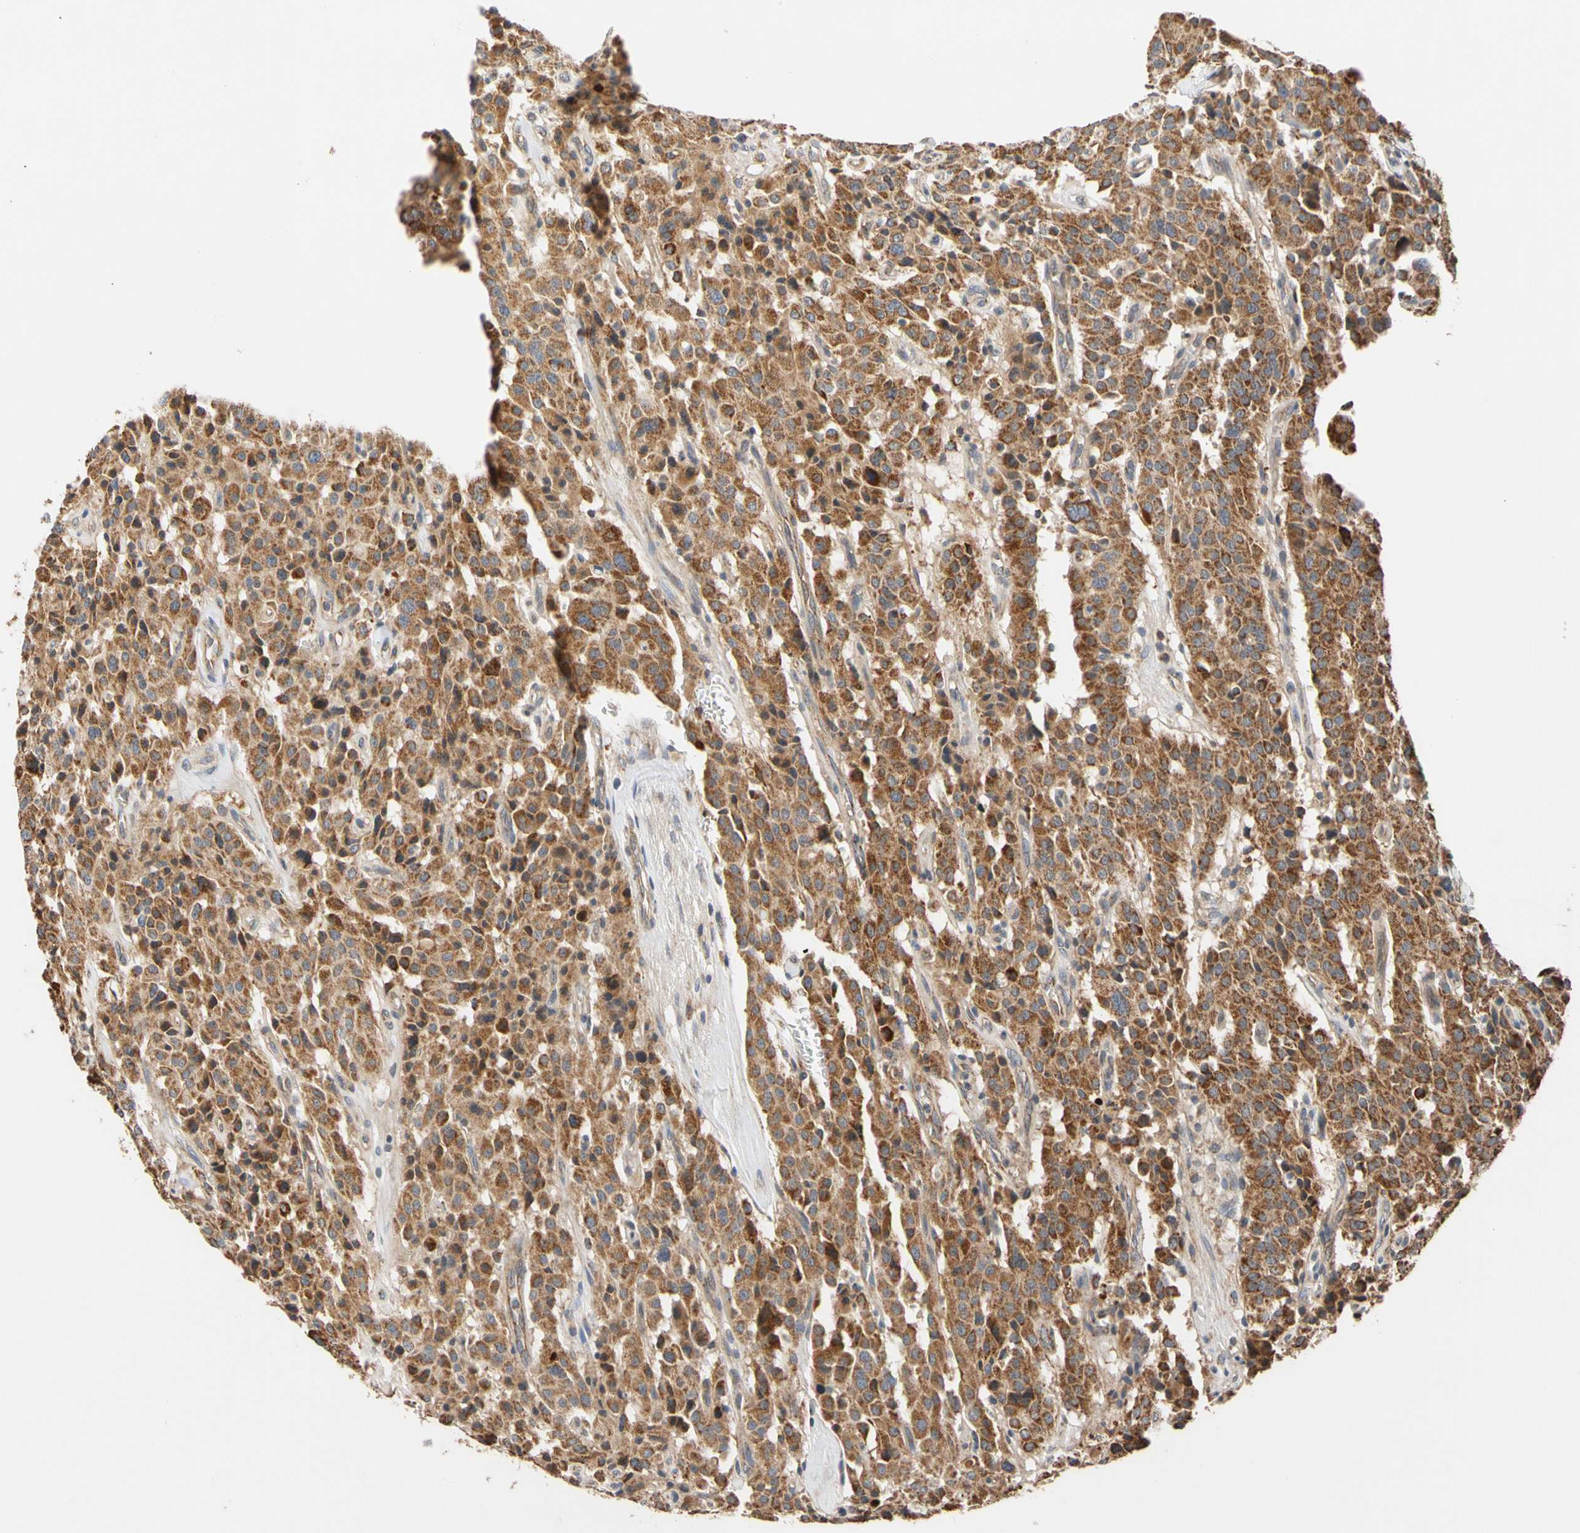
{"staining": {"intensity": "moderate", "quantity": ">75%", "location": "cytoplasmic/membranous"}, "tissue": "carcinoid", "cell_type": "Tumor cells", "image_type": "cancer", "snomed": [{"axis": "morphology", "description": "Carcinoid, malignant, NOS"}, {"axis": "topography", "description": "Lung"}], "caption": "Immunohistochemistry (IHC) image of neoplastic tissue: carcinoid stained using immunohistochemistry demonstrates medium levels of moderate protein expression localized specifically in the cytoplasmic/membranous of tumor cells, appearing as a cytoplasmic/membranous brown color.", "gene": "GPD2", "patient": {"sex": "male", "age": 30}}